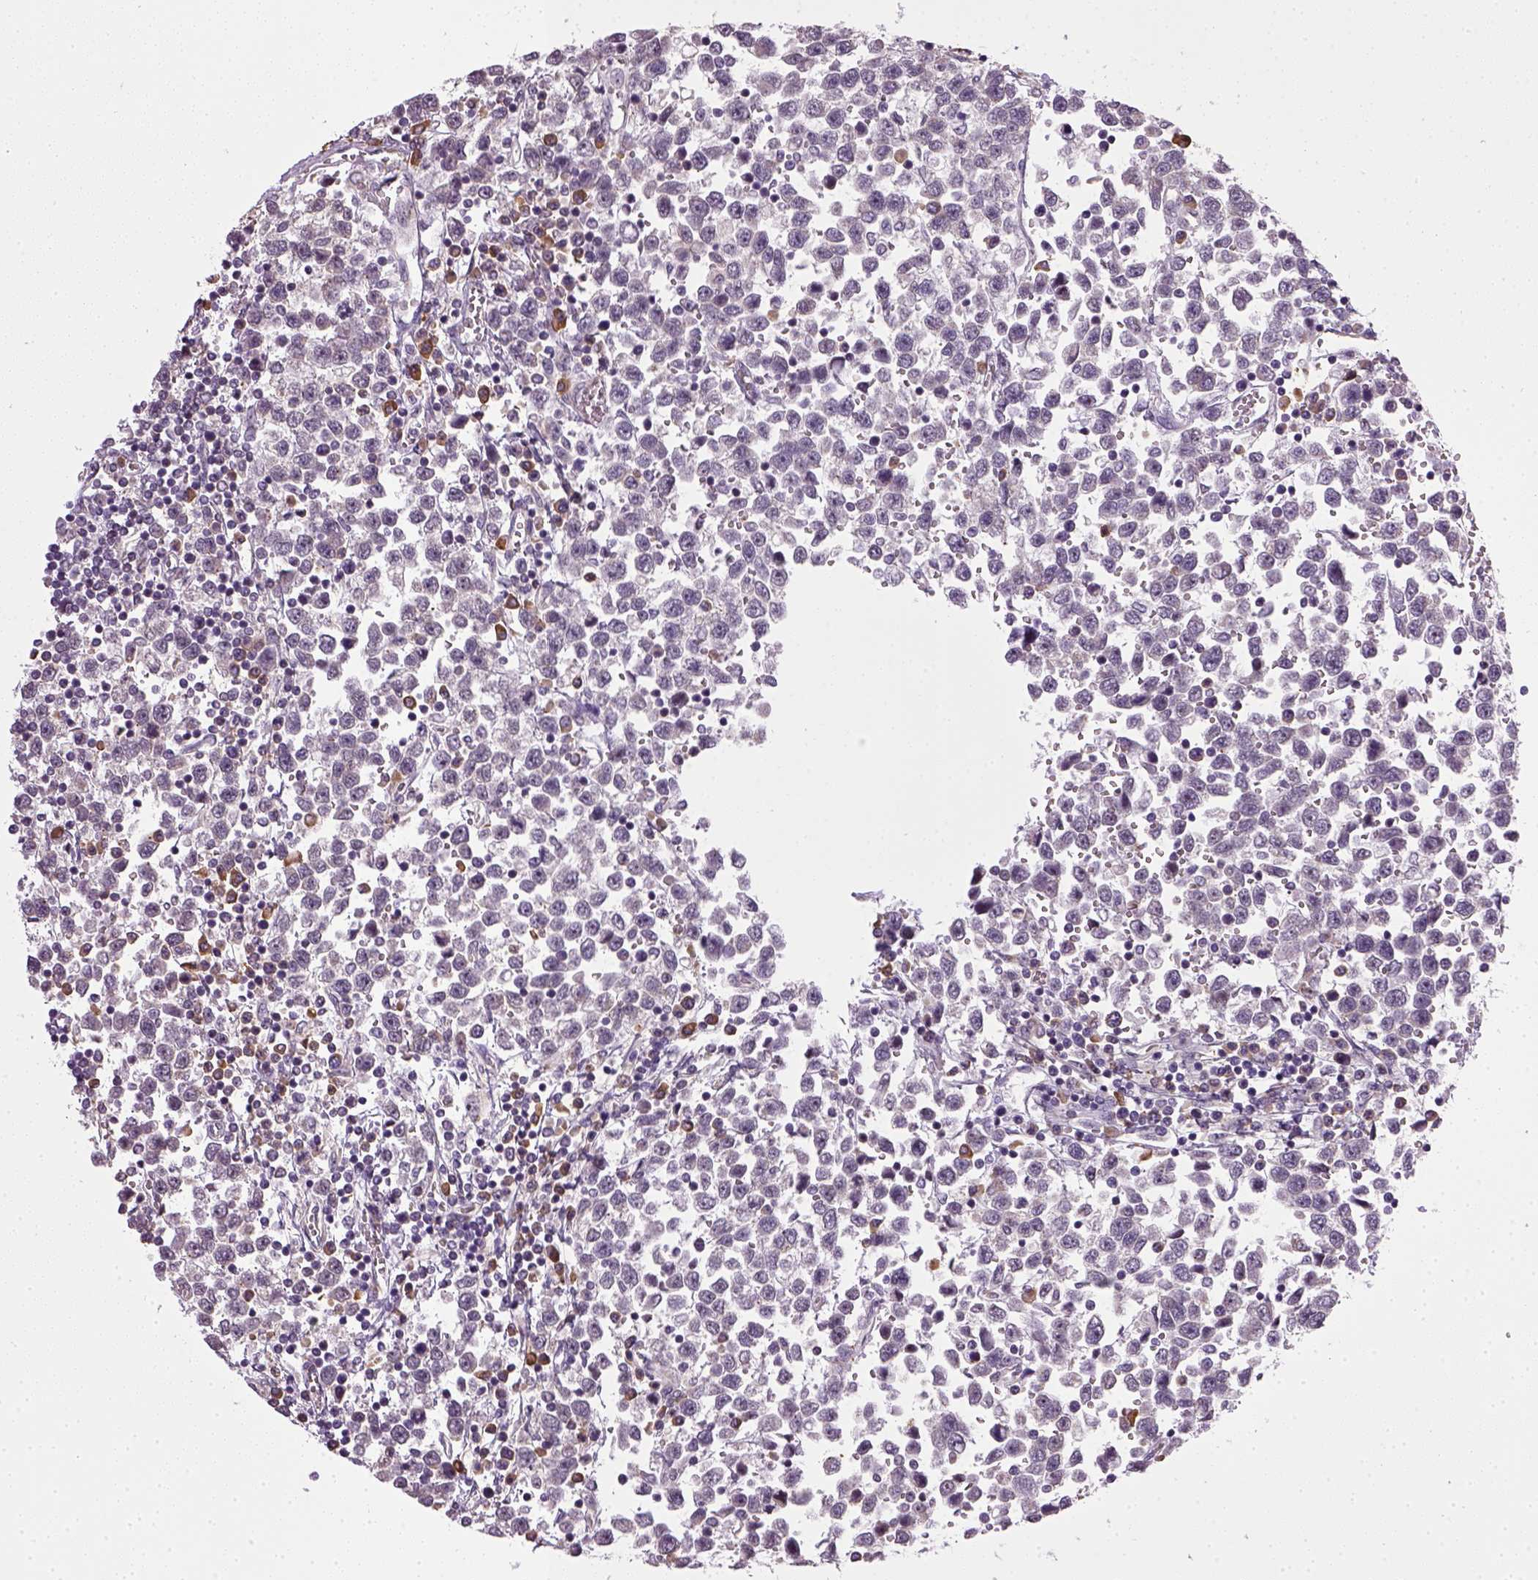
{"staining": {"intensity": "negative", "quantity": "none", "location": "none"}, "tissue": "testis cancer", "cell_type": "Tumor cells", "image_type": "cancer", "snomed": [{"axis": "morphology", "description": "Seminoma, NOS"}, {"axis": "topography", "description": "Testis"}], "caption": "This is an IHC photomicrograph of seminoma (testis). There is no staining in tumor cells.", "gene": "TPRG1", "patient": {"sex": "male", "age": 34}}